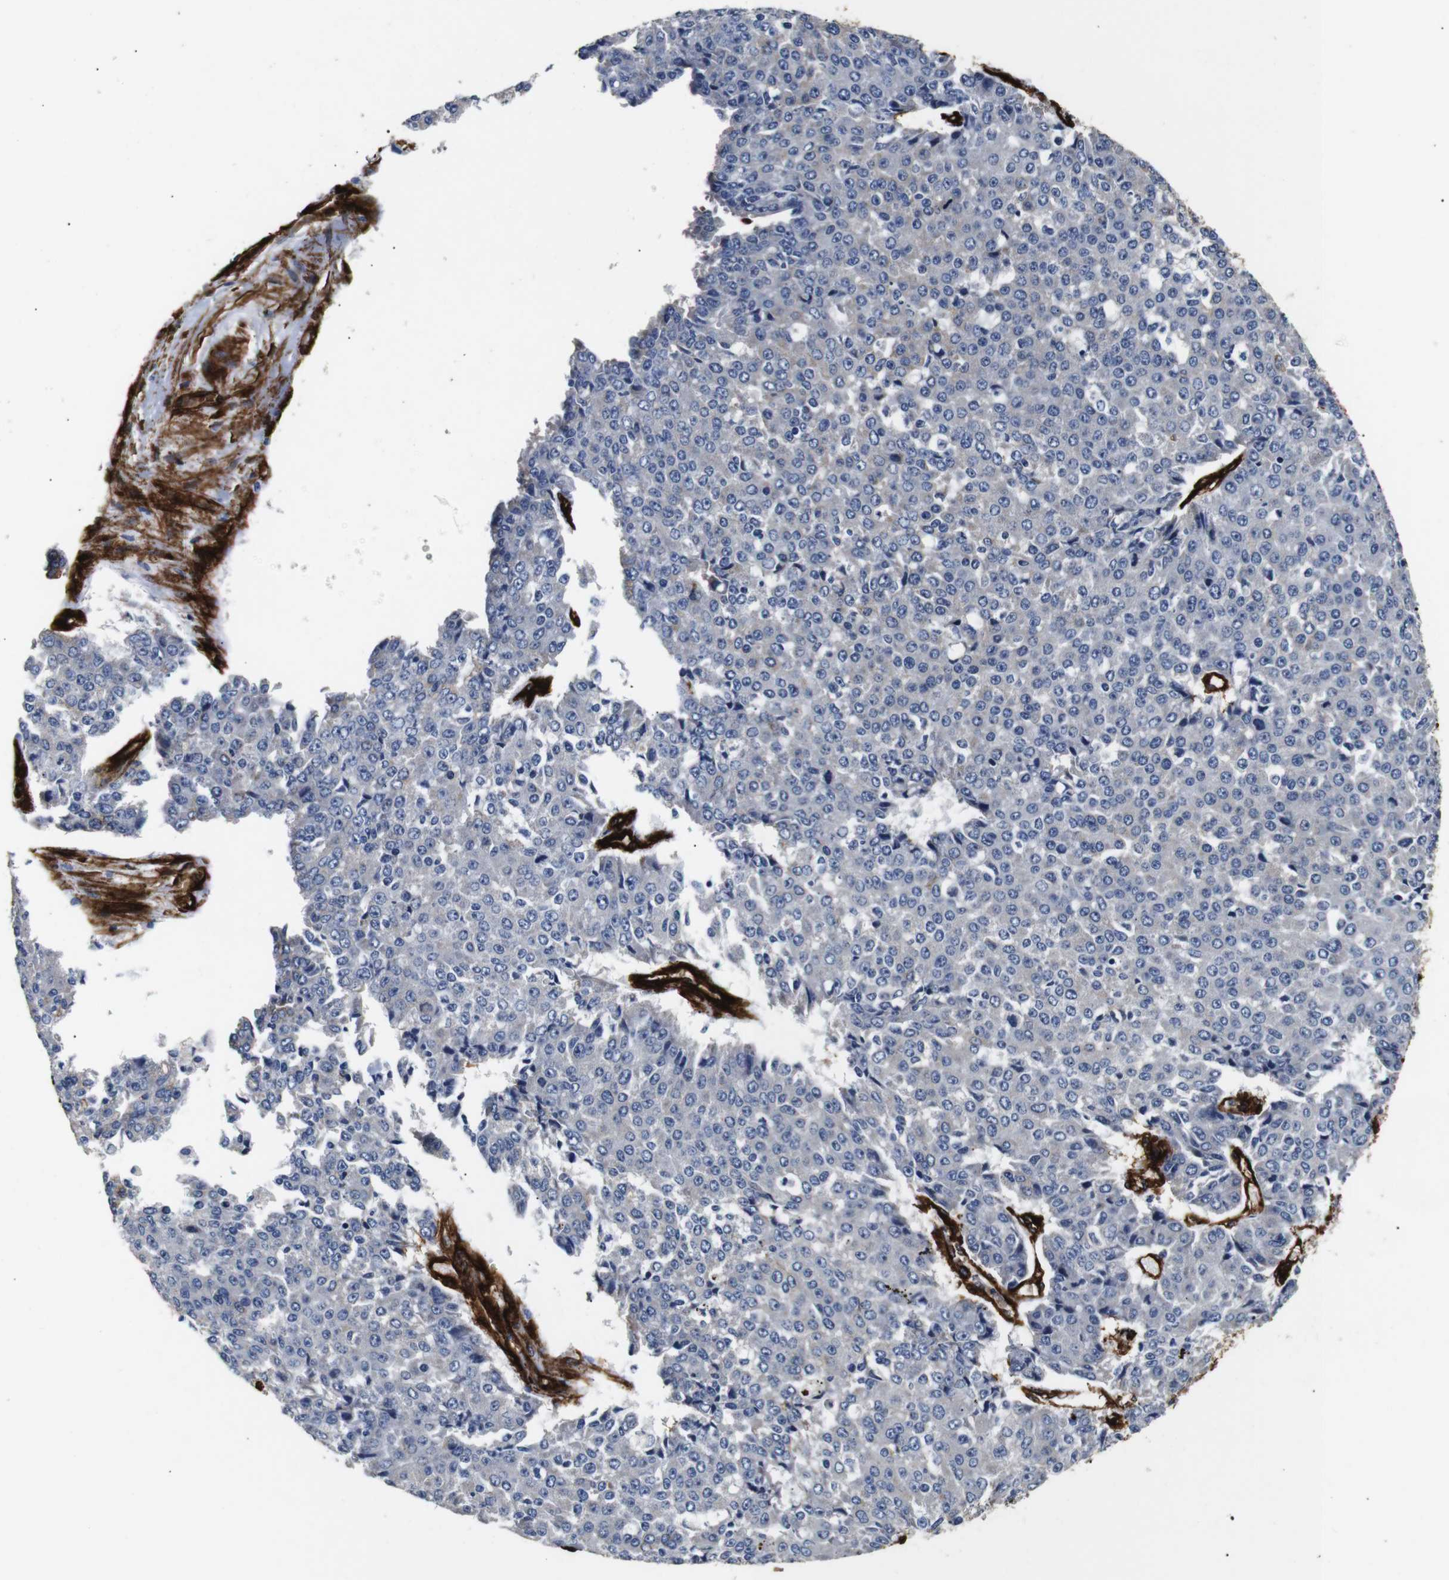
{"staining": {"intensity": "negative", "quantity": "none", "location": "none"}, "tissue": "pancreatic cancer", "cell_type": "Tumor cells", "image_type": "cancer", "snomed": [{"axis": "morphology", "description": "Adenocarcinoma, NOS"}, {"axis": "topography", "description": "Pancreas"}], "caption": "The immunohistochemistry (IHC) micrograph has no significant expression in tumor cells of adenocarcinoma (pancreatic) tissue. (DAB (3,3'-diaminobenzidine) immunohistochemistry with hematoxylin counter stain).", "gene": "CAV2", "patient": {"sex": "male", "age": 50}}